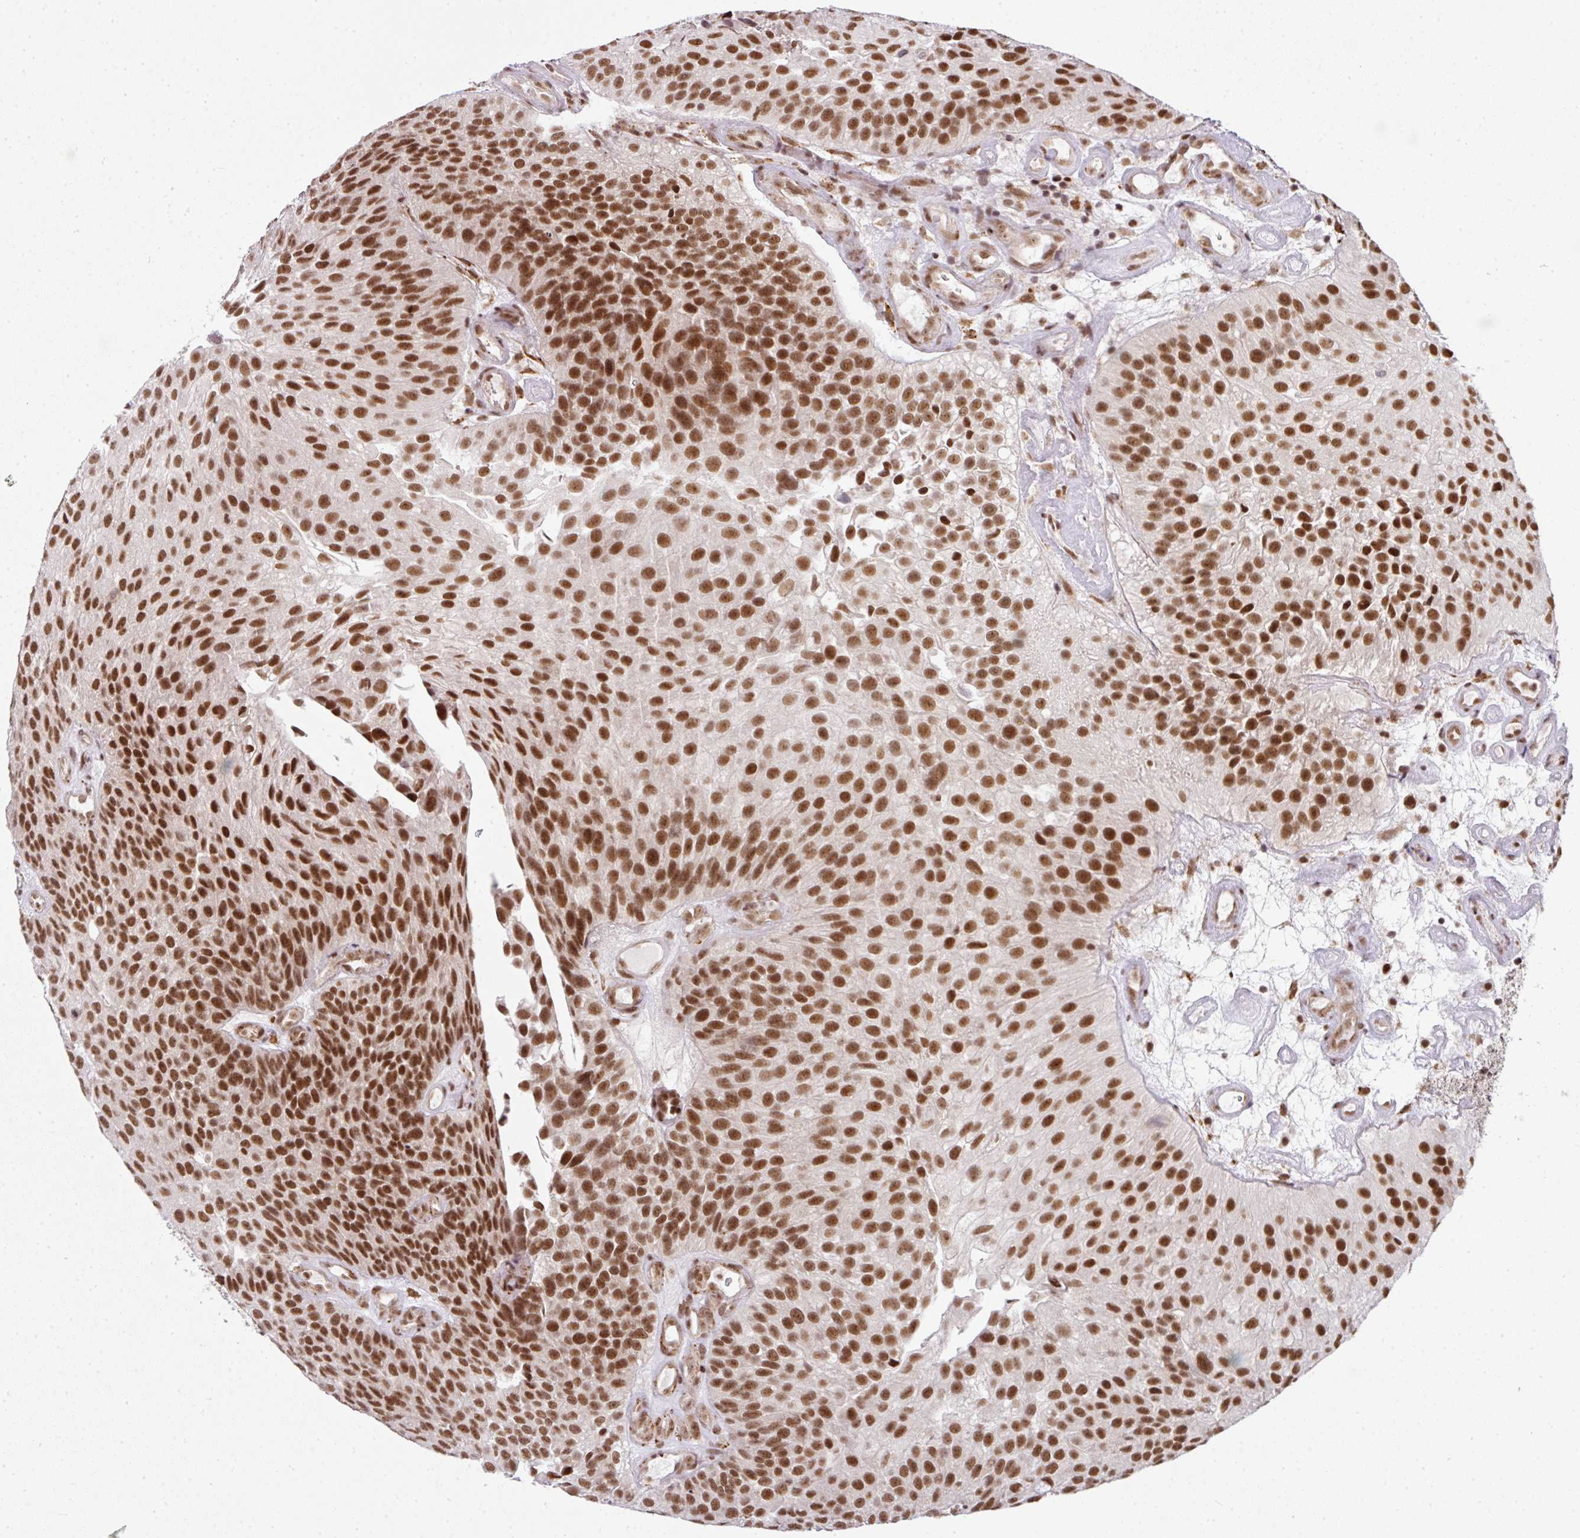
{"staining": {"intensity": "strong", "quantity": ">75%", "location": "nuclear"}, "tissue": "urothelial cancer", "cell_type": "Tumor cells", "image_type": "cancer", "snomed": [{"axis": "morphology", "description": "Urothelial carcinoma, NOS"}, {"axis": "topography", "description": "Urinary bladder"}], "caption": "IHC (DAB) staining of transitional cell carcinoma exhibits strong nuclear protein expression in about >75% of tumor cells.", "gene": "NFYA", "patient": {"sex": "male", "age": 87}}